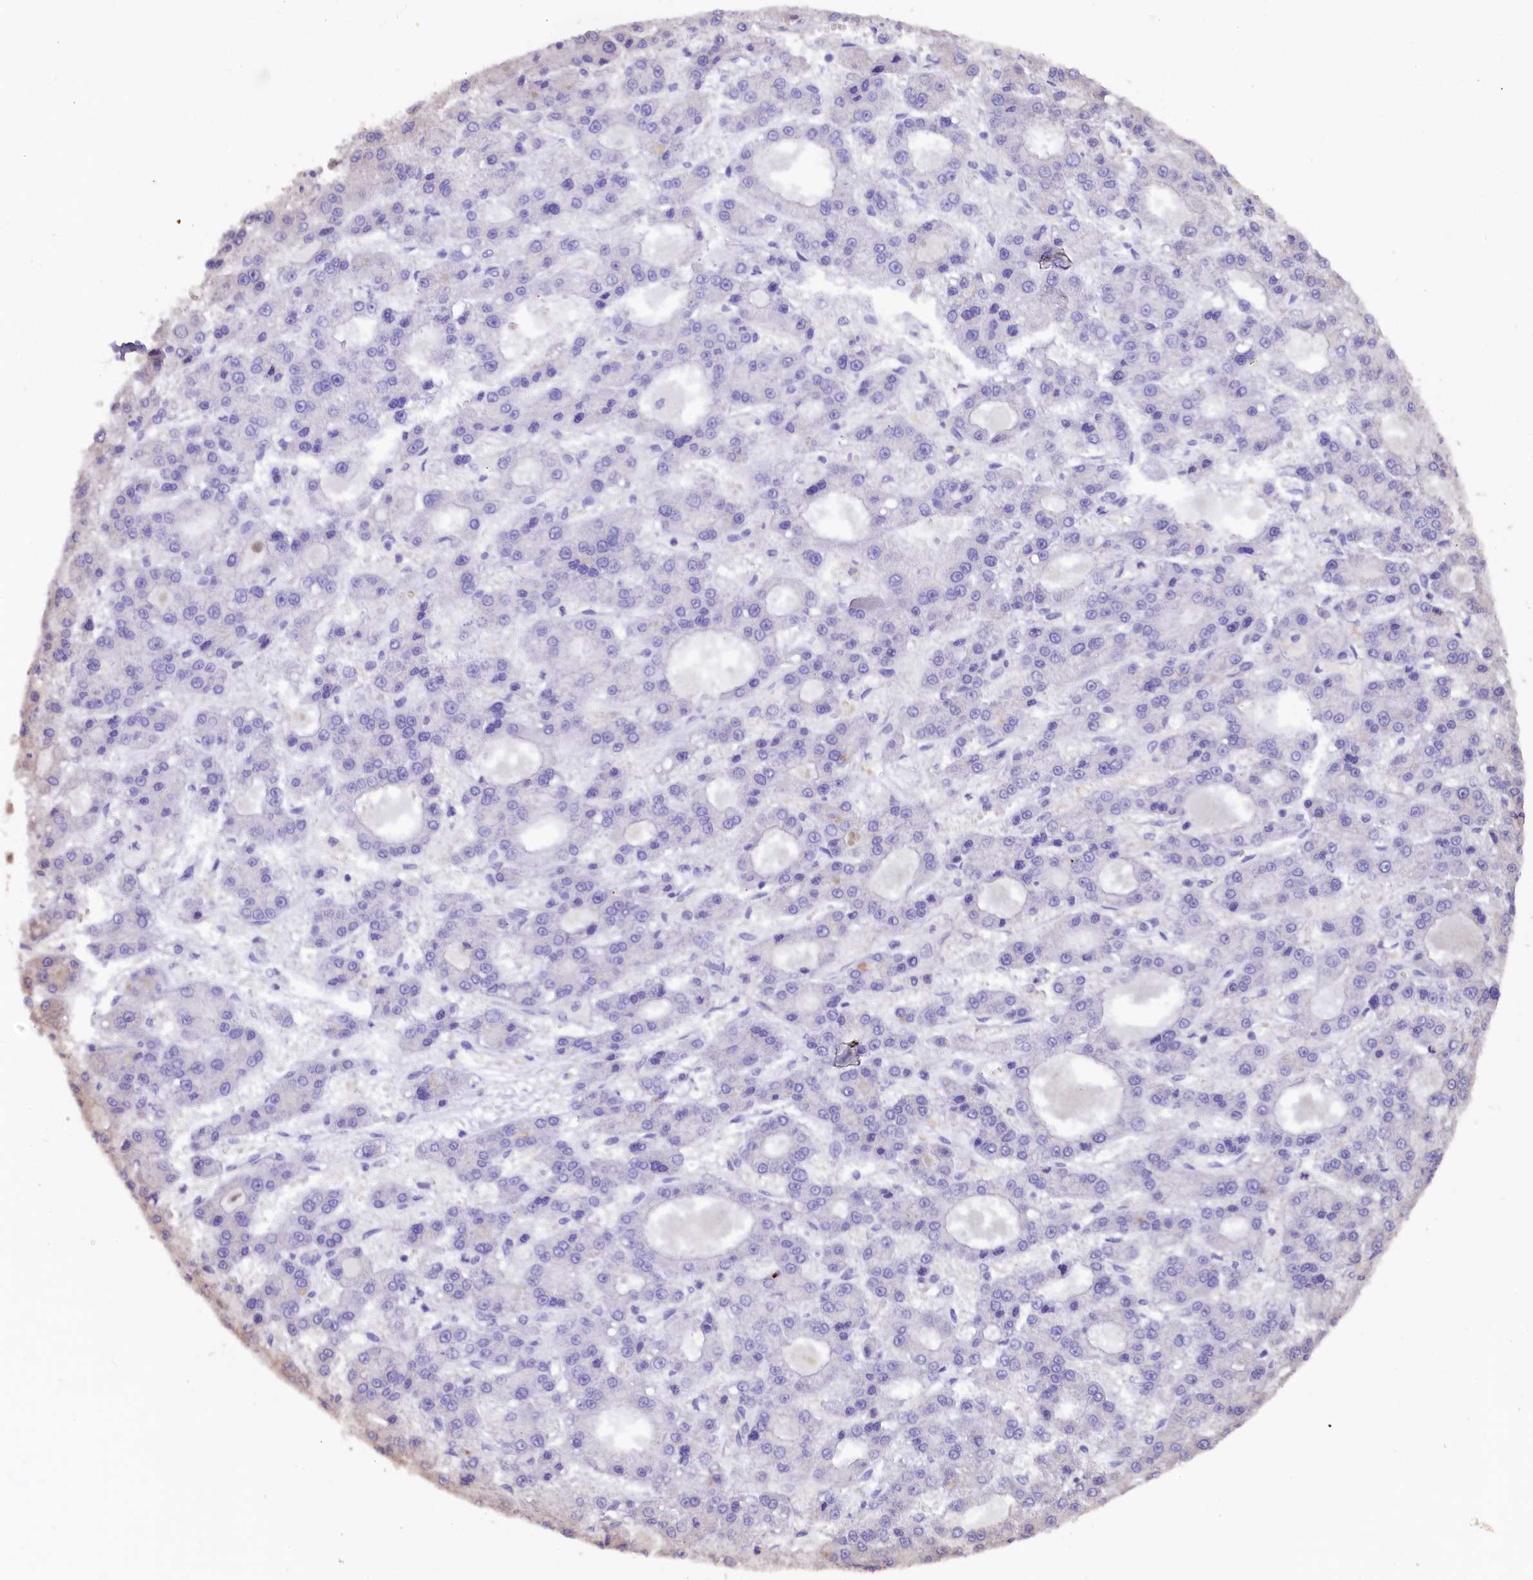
{"staining": {"intensity": "negative", "quantity": "none", "location": "none"}, "tissue": "liver cancer", "cell_type": "Tumor cells", "image_type": "cancer", "snomed": [{"axis": "morphology", "description": "Carcinoma, Hepatocellular, NOS"}, {"axis": "topography", "description": "Liver"}], "caption": "Tumor cells show no significant protein expression in liver cancer.", "gene": "JPT2", "patient": {"sex": "male", "age": 70}}